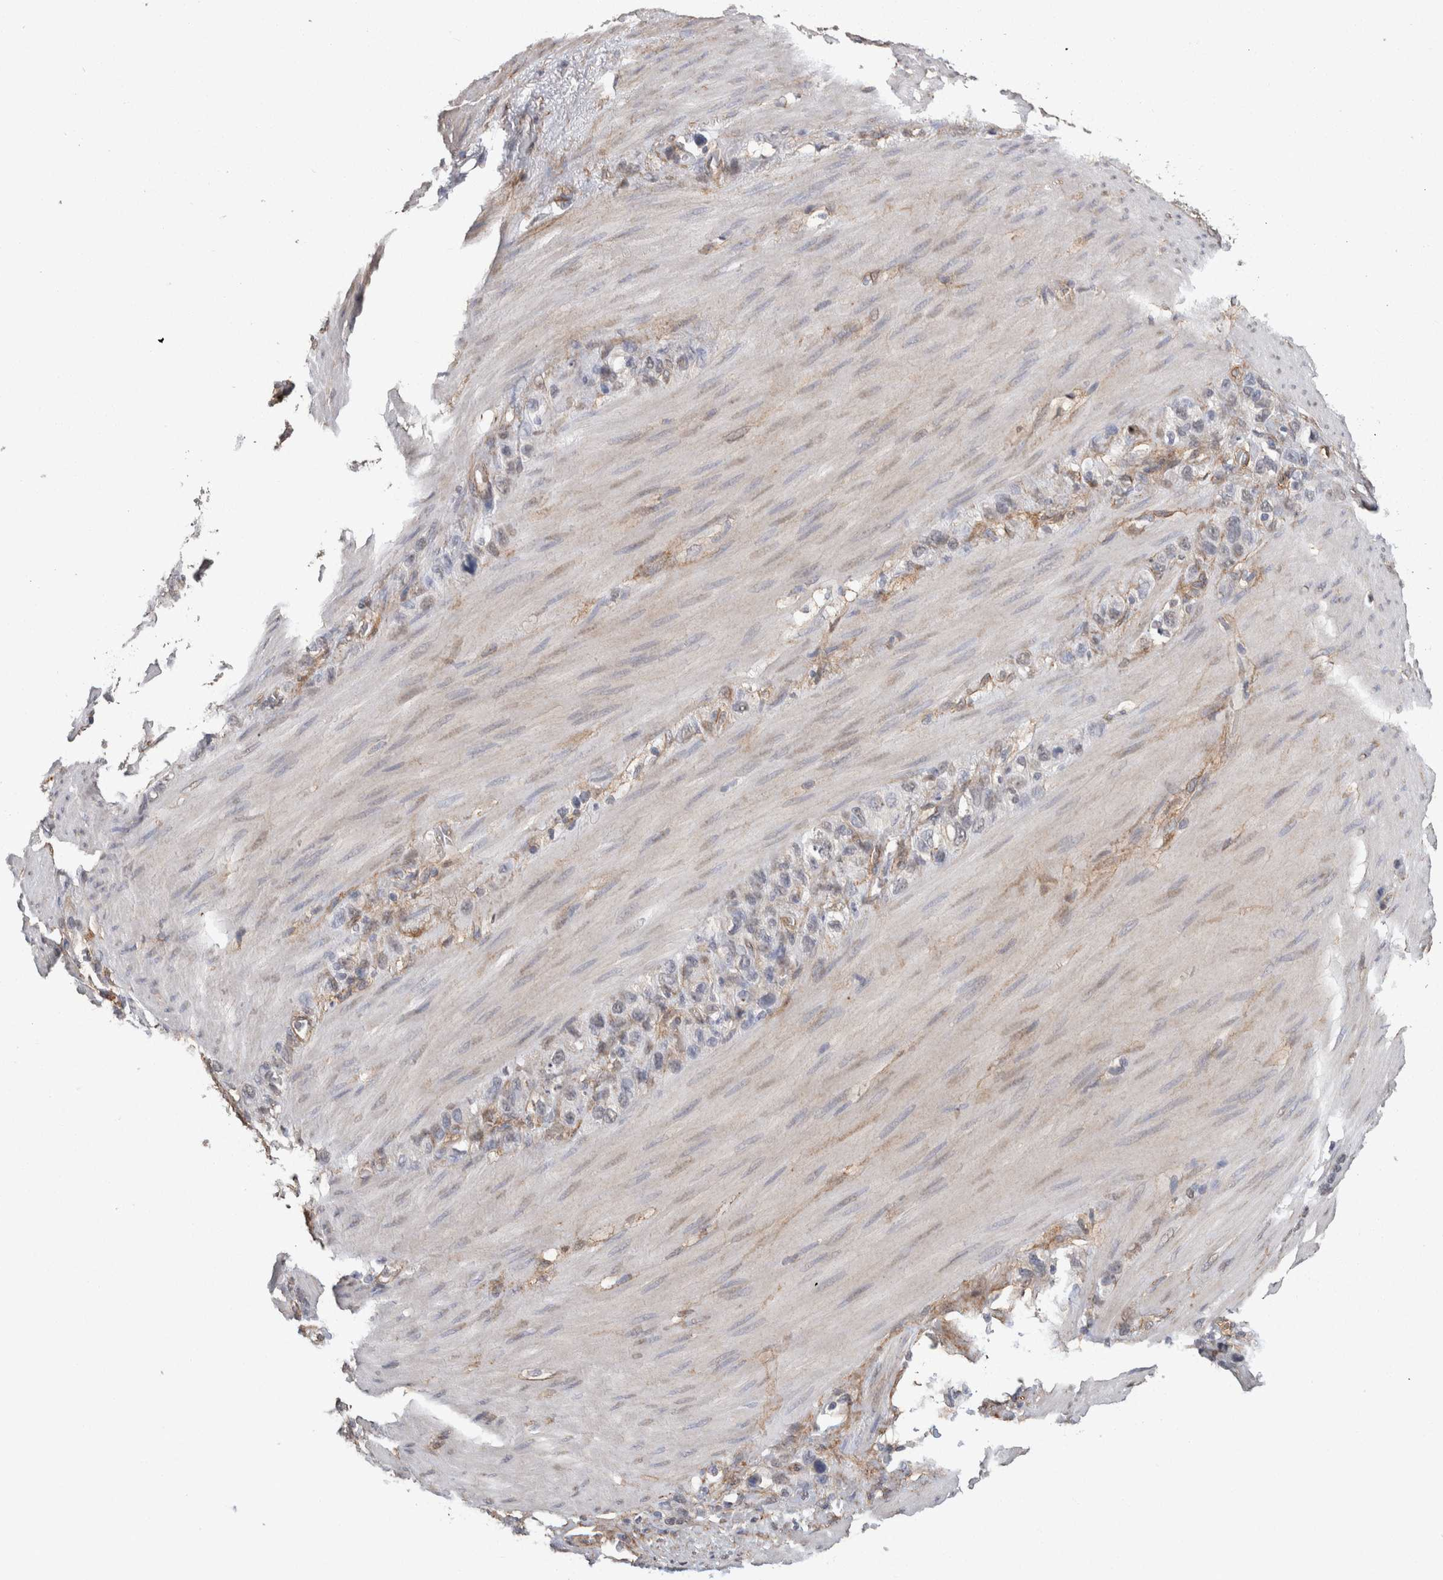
{"staining": {"intensity": "negative", "quantity": "none", "location": "none"}, "tissue": "stomach cancer", "cell_type": "Tumor cells", "image_type": "cancer", "snomed": [{"axis": "morphology", "description": "Adenocarcinoma, NOS"}, {"axis": "morphology", "description": "Adenocarcinoma, High grade"}, {"axis": "topography", "description": "Stomach, upper"}, {"axis": "topography", "description": "Stomach, lower"}], "caption": "Stomach cancer stained for a protein using immunohistochemistry (IHC) reveals no expression tumor cells.", "gene": "RECK", "patient": {"sex": "female", "age": 65}}